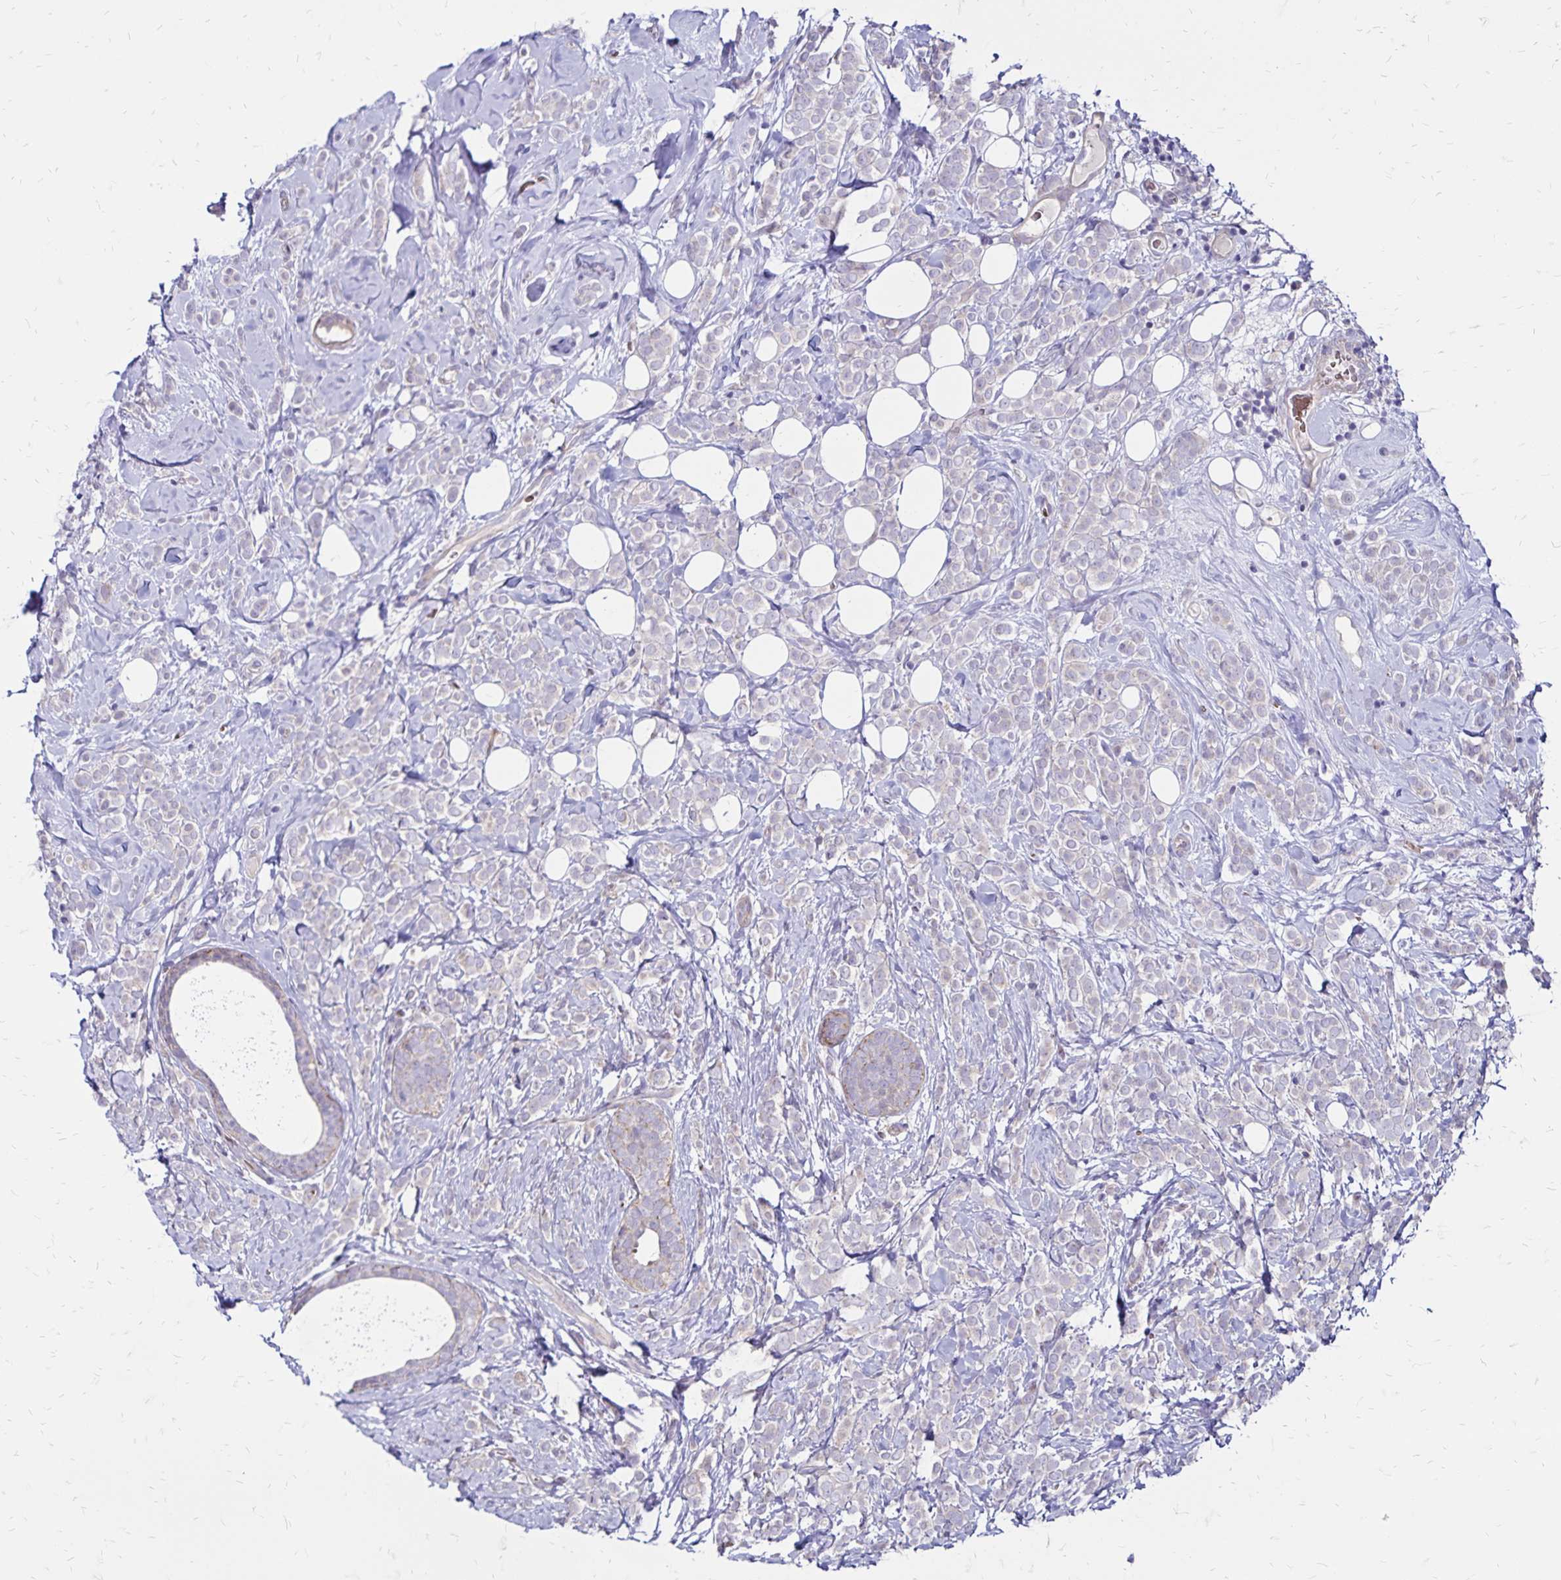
{"staining": {"intensity": "negative", "quantity": "none", "location": "none"}, "tissue": "breast cancer", "cell_type": "Tumor cells", "image_type": "cancer", "snomed": [{"axis": "morphology", "description": "Lobular carcinoma"}, {"axis": "topography", "description": "Breast"}], "caption": "Immunohistochemistry (IHC) image of neoplastic tissue: lobular carcinoma (breast) stained with DAB reveals no significant protein positivity in tumor cells. (DAB (3,3'-diaminobenzidine) immunohistochemistry visualized using brightfield microscopy, high magnification).", "gene": "FSD1", "patient": {"sex": "female", "age": 49}}